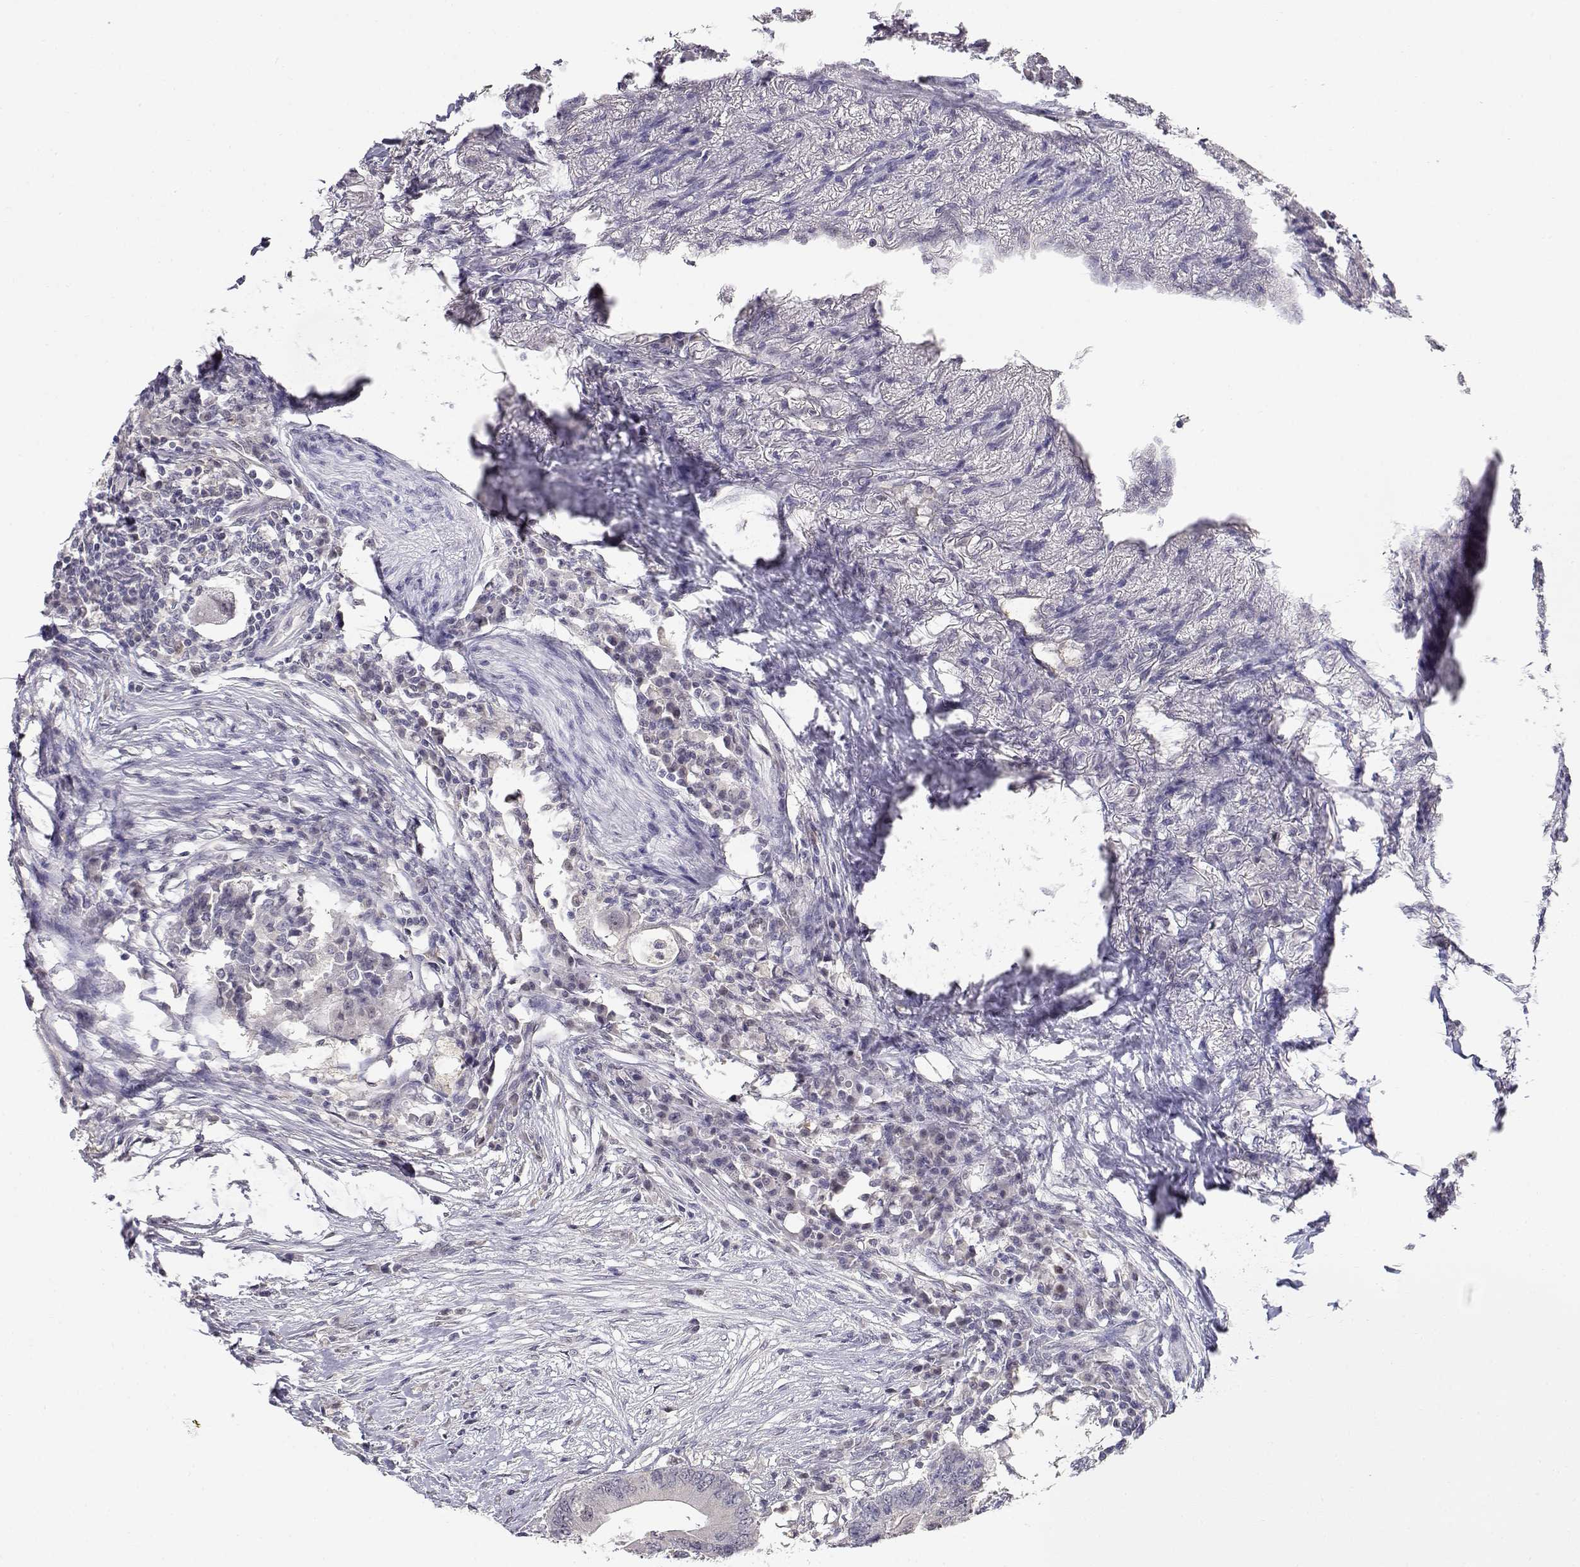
{"staining": {"intensity": "negative", "quantity": "none", "location": "none"}, "tissue": "colorectal cancer", "cell_type": "Tumor cells", "image_type": "cancer", "snomed": [{"axis": "morphology", "description": "Adenocarcinoma, NOS"}, {"axis": "topography", "description": "Colon"}], "caption": "This is an immunohistochemistry photomicrograph of human colorectal cancer (adenocarcinoma). There is no expression in tumor cells.", "gene": "ADA", "patient": {"sex": "male", "age": 71}}